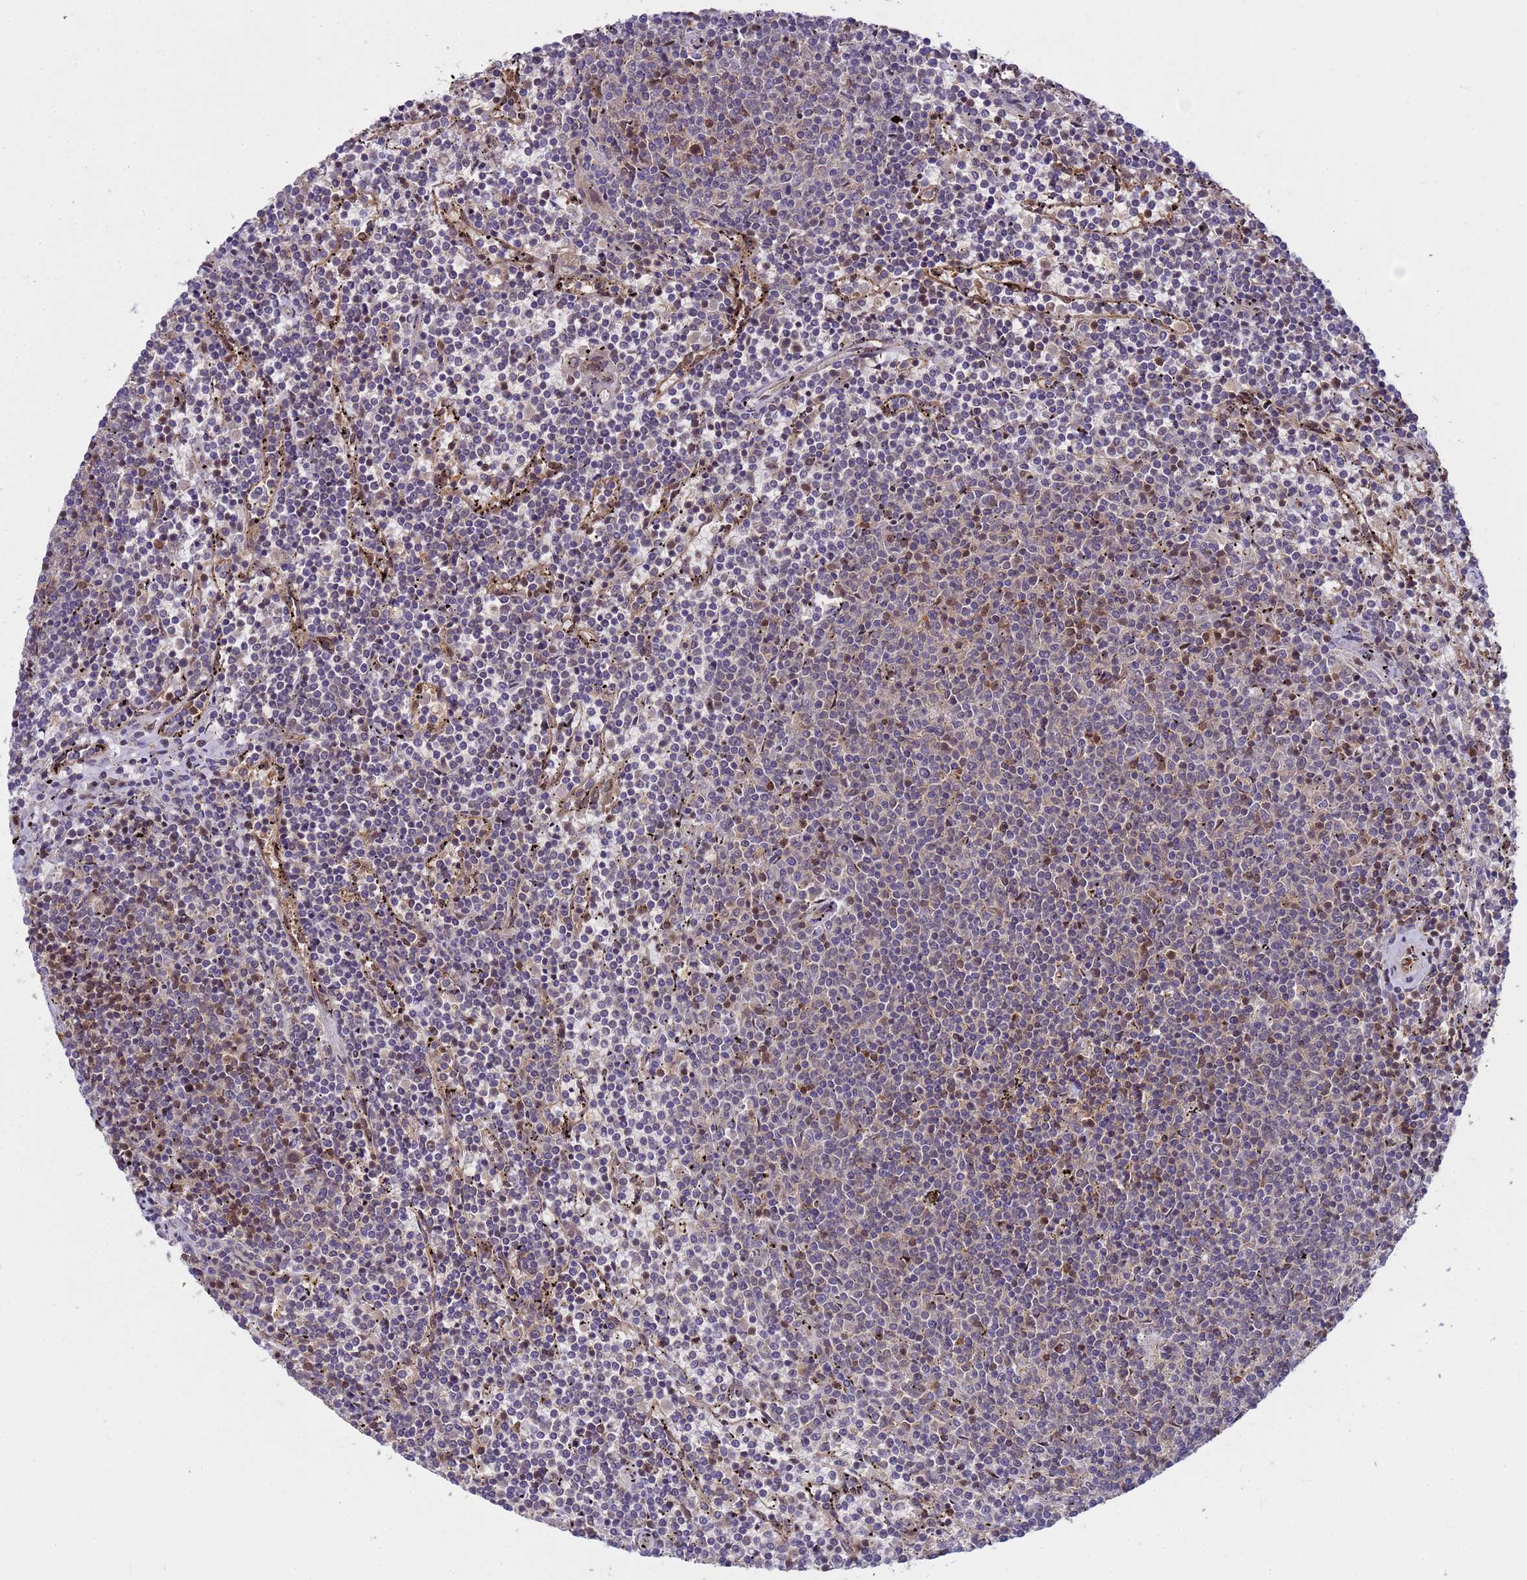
{"staining": {"intensity": "weak", "quantity": "<25%", "location": "cytoplasmic/membranous"}, "tissue": "lymphoma", "cell_type": "Tumor cells", "image_type": "cancer", "snomed": [{"axis": "morphology", "description": "Malignant lymphoma, non-Hodgkin's type, Low grade"}, {"axis": "topography", "description": "Spleen"}], "caption": "The IHC image has no significant expression in tumor cells of lymphoma tissue.", "gene": "PPP2CB", "patient": {"sex": "female", "age": 50}}